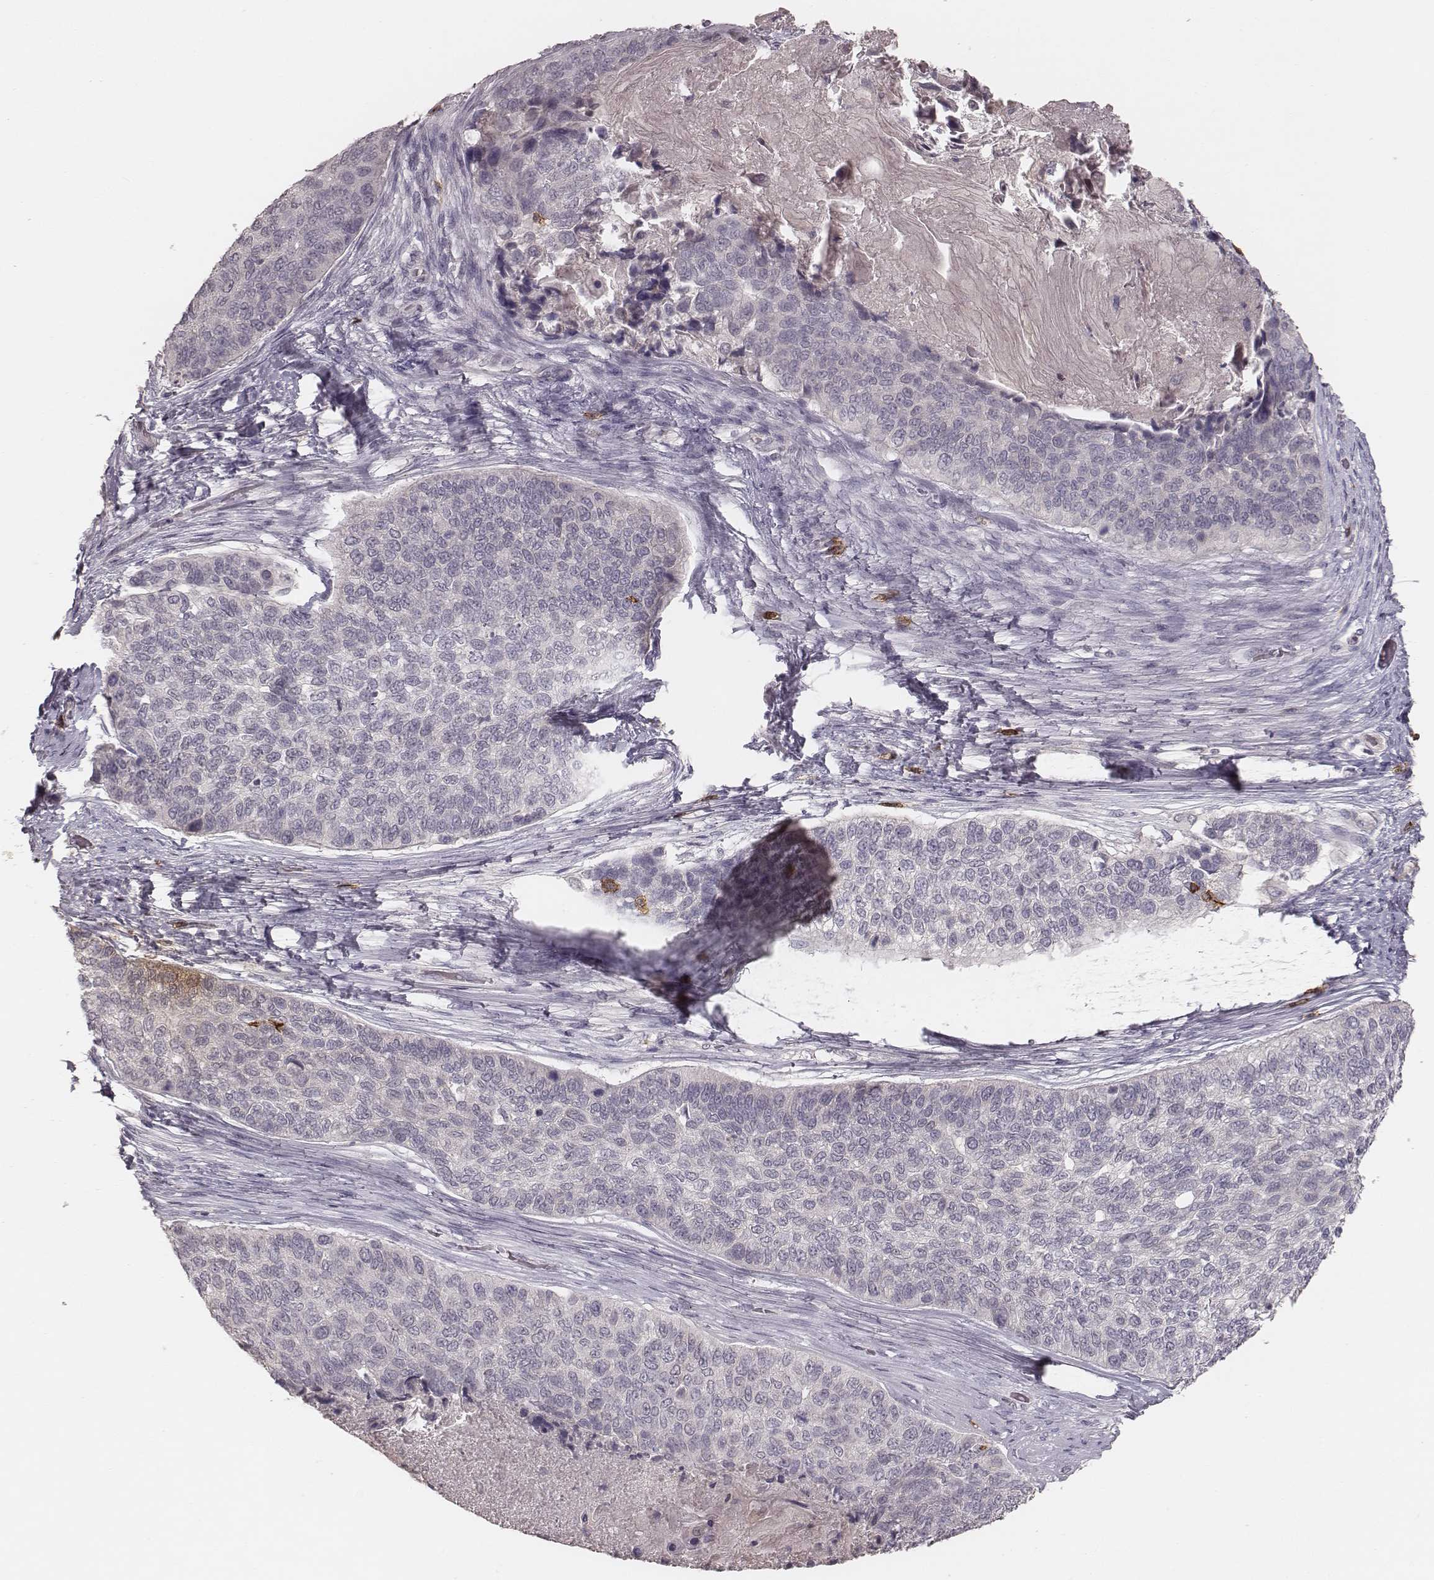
{"staining": {"intensity": "negative", "quantity": "none", "location": "none"}, "tissue": "lung cancer", "cell_type": "Tumor cells", "image_type": "cancer", "snomed": [{"axis": "morphology", "description": "Squamous cell carcinoma, NOS"}, {"axis": "topography", "description": "Lung"}], "caption": "A high-resolution photomicrograph shows IHC staining of squamous cell carcinoma (lung), which demonstrates no significant staining in tumor cells. (Brightfield microscopy of DAB (3,3'-diaminobenzidine) immunohistochemistry (IHC) at high magnification).", "gene": "CD8A", "patient": {"sex": "male", "age": 69}}